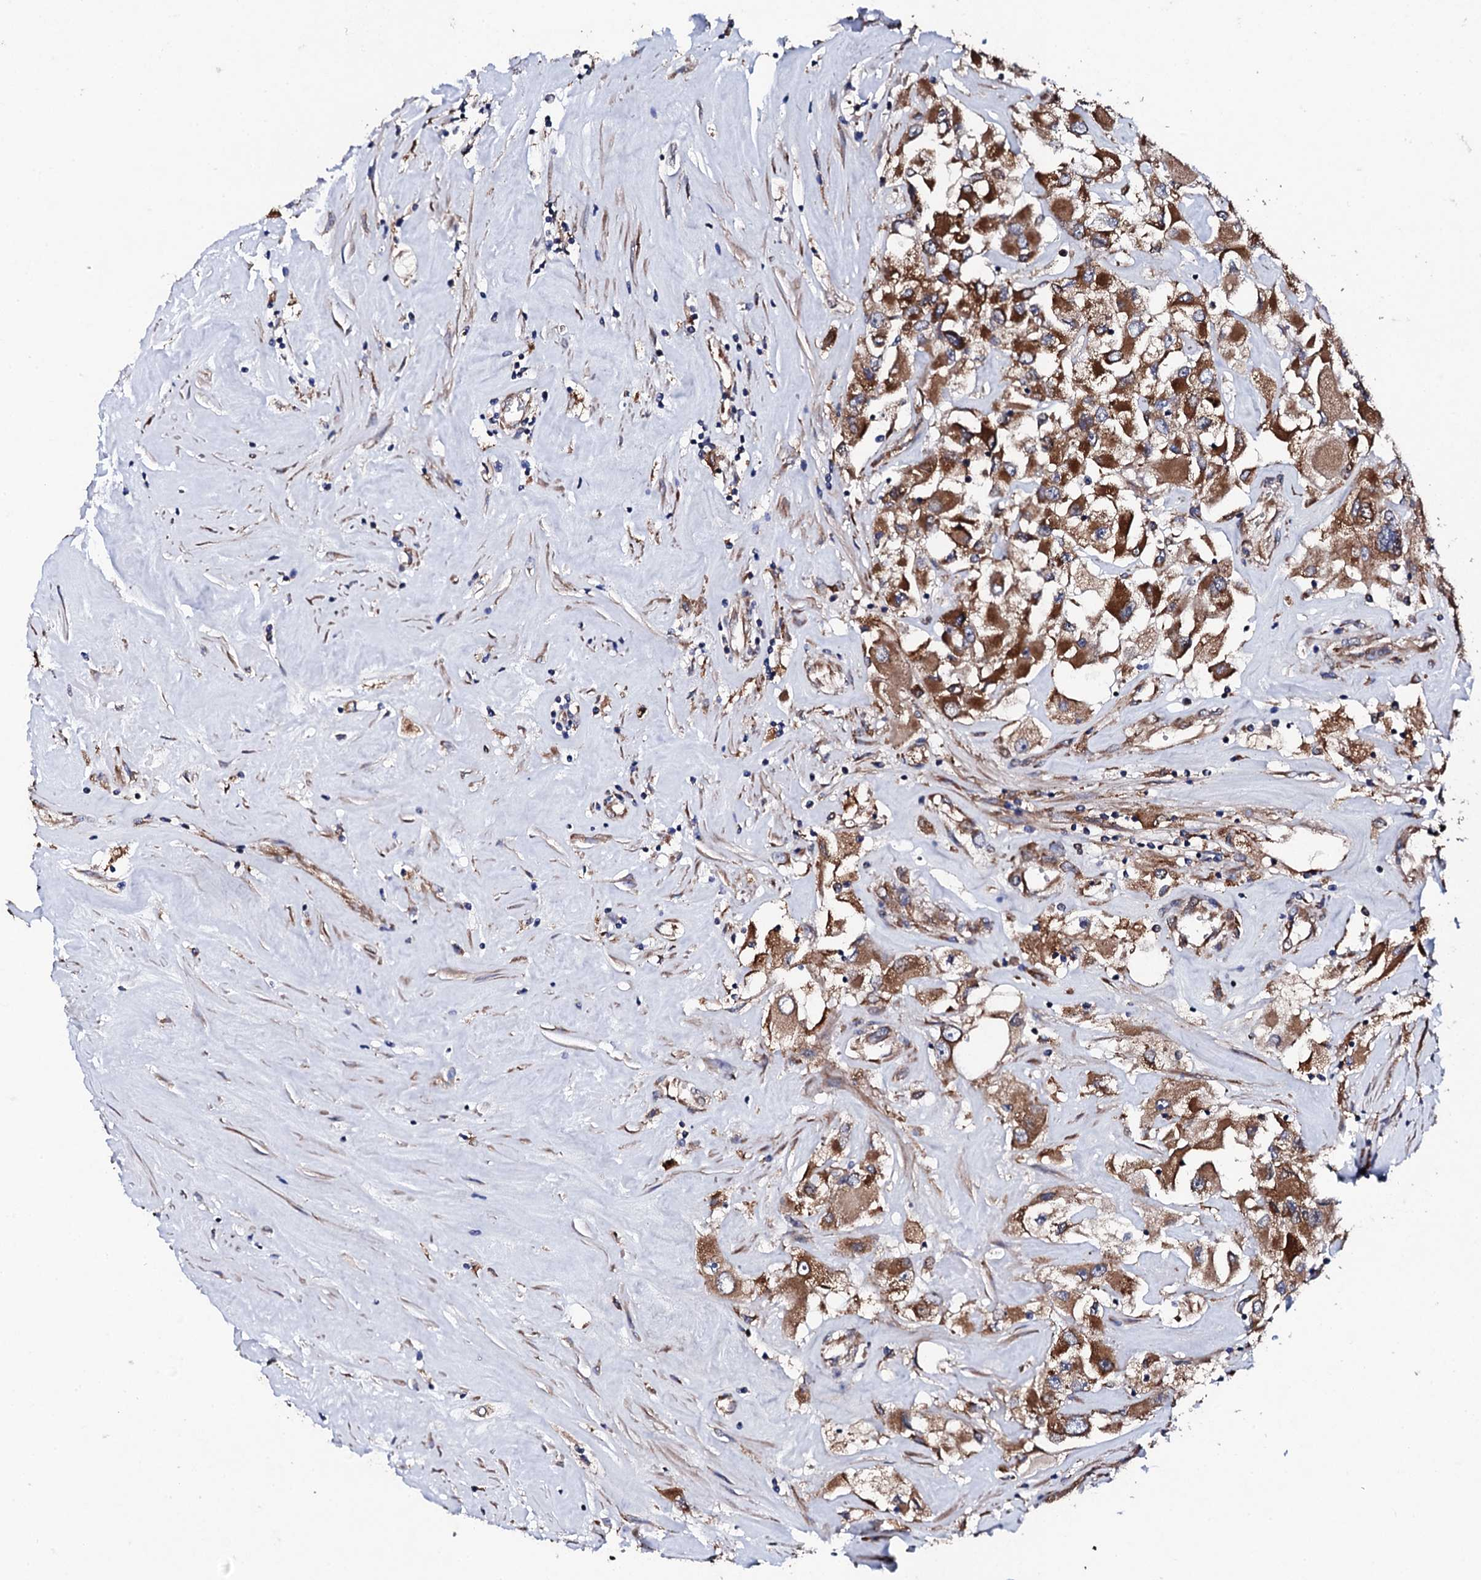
{"staining": {"intensity": "moderate", "quantity": ">75%", "location": "cytoplasmic/membranous"}, "tissue": "renal cancer", "cell_type": "Tumor cells", "image_type": "cancer", "snomed": [{"axis": "morphology", "description": "Adenocarcinoma, NOS"}, {"axis": "topography", "description": "Kidney"}], "caption": "IHC photomicrograph of adenocarcinoma (renal) stained for a protein (brown), which displays medium levels of moderate cytoplasmic/membranous positivity in about >75% of tumor cells.", "gene": "LIPT2", "patient": {"sex": "female", "age": 52}}